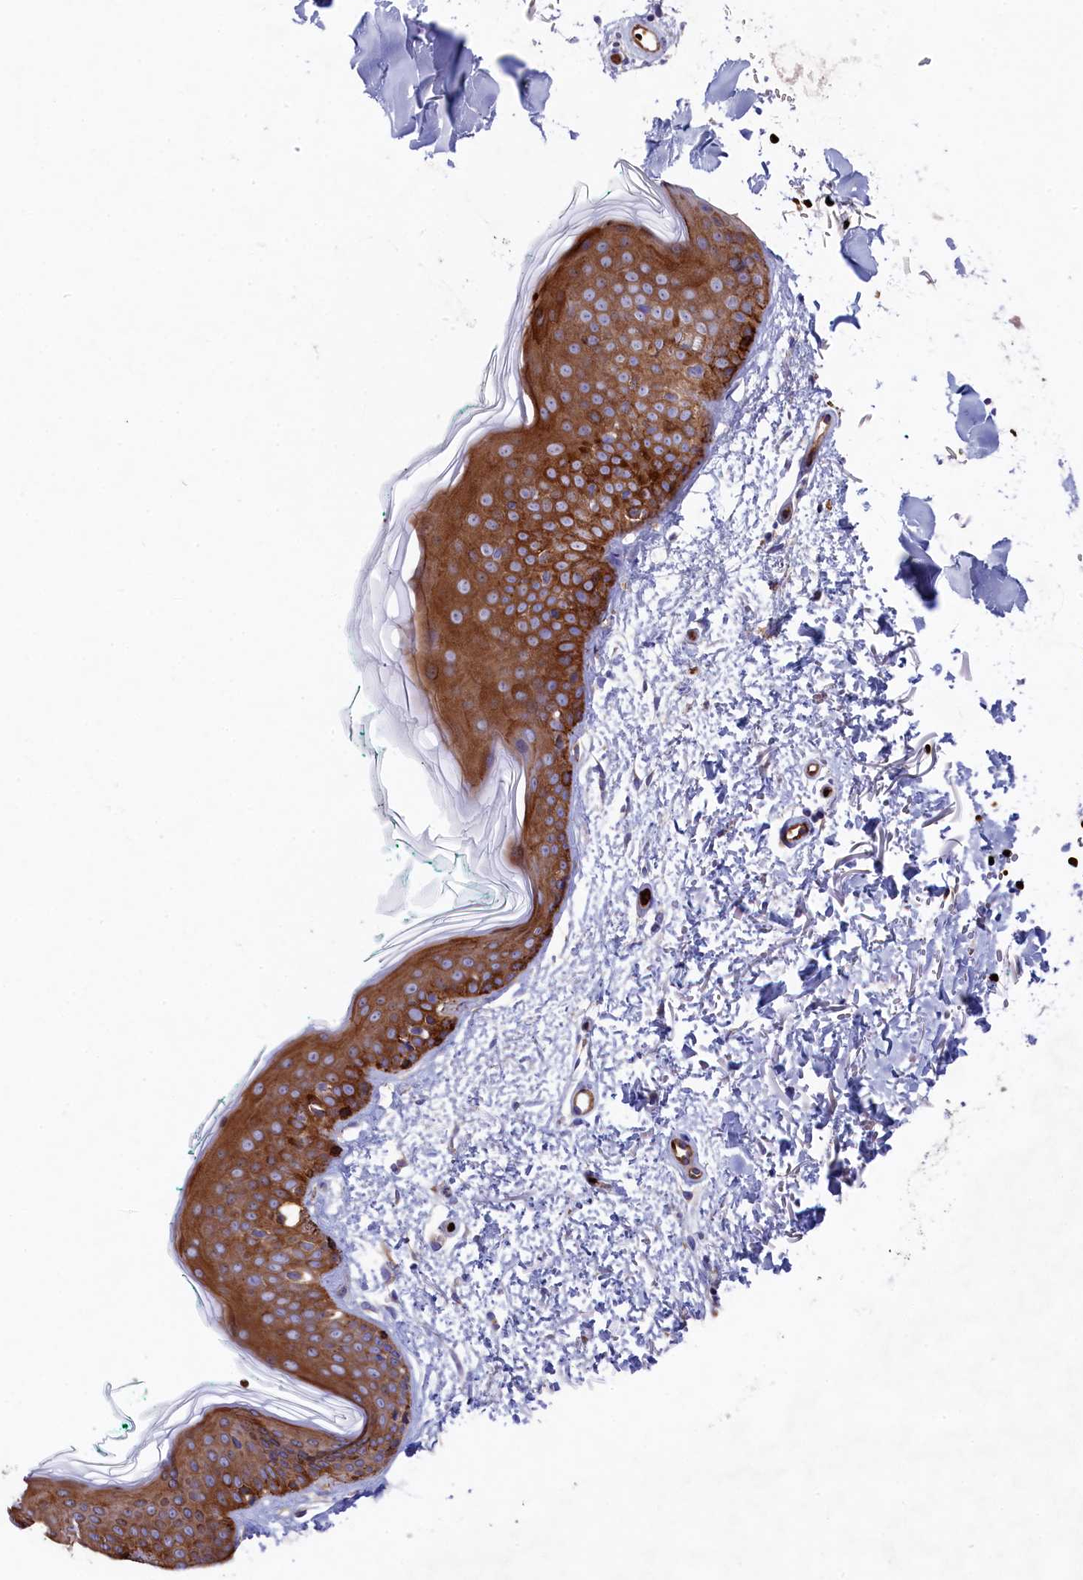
{"staining": {"intensity": "negative", "quantity": "none", "location": "none"}, "tissue": "skin", "cell_type": "Fibroblasts", "image_type": "normal", "snomed": [{"axis": "morphology", "description": "Normal tissue, NOS"}, {"axis": "topography", "description": "Skin"}], "caption": "A histopathology image of human skin is negative for staining in fibroblasts.", "gene": "LHFPL4", "patient": {"sex": "male", "age": 66}}